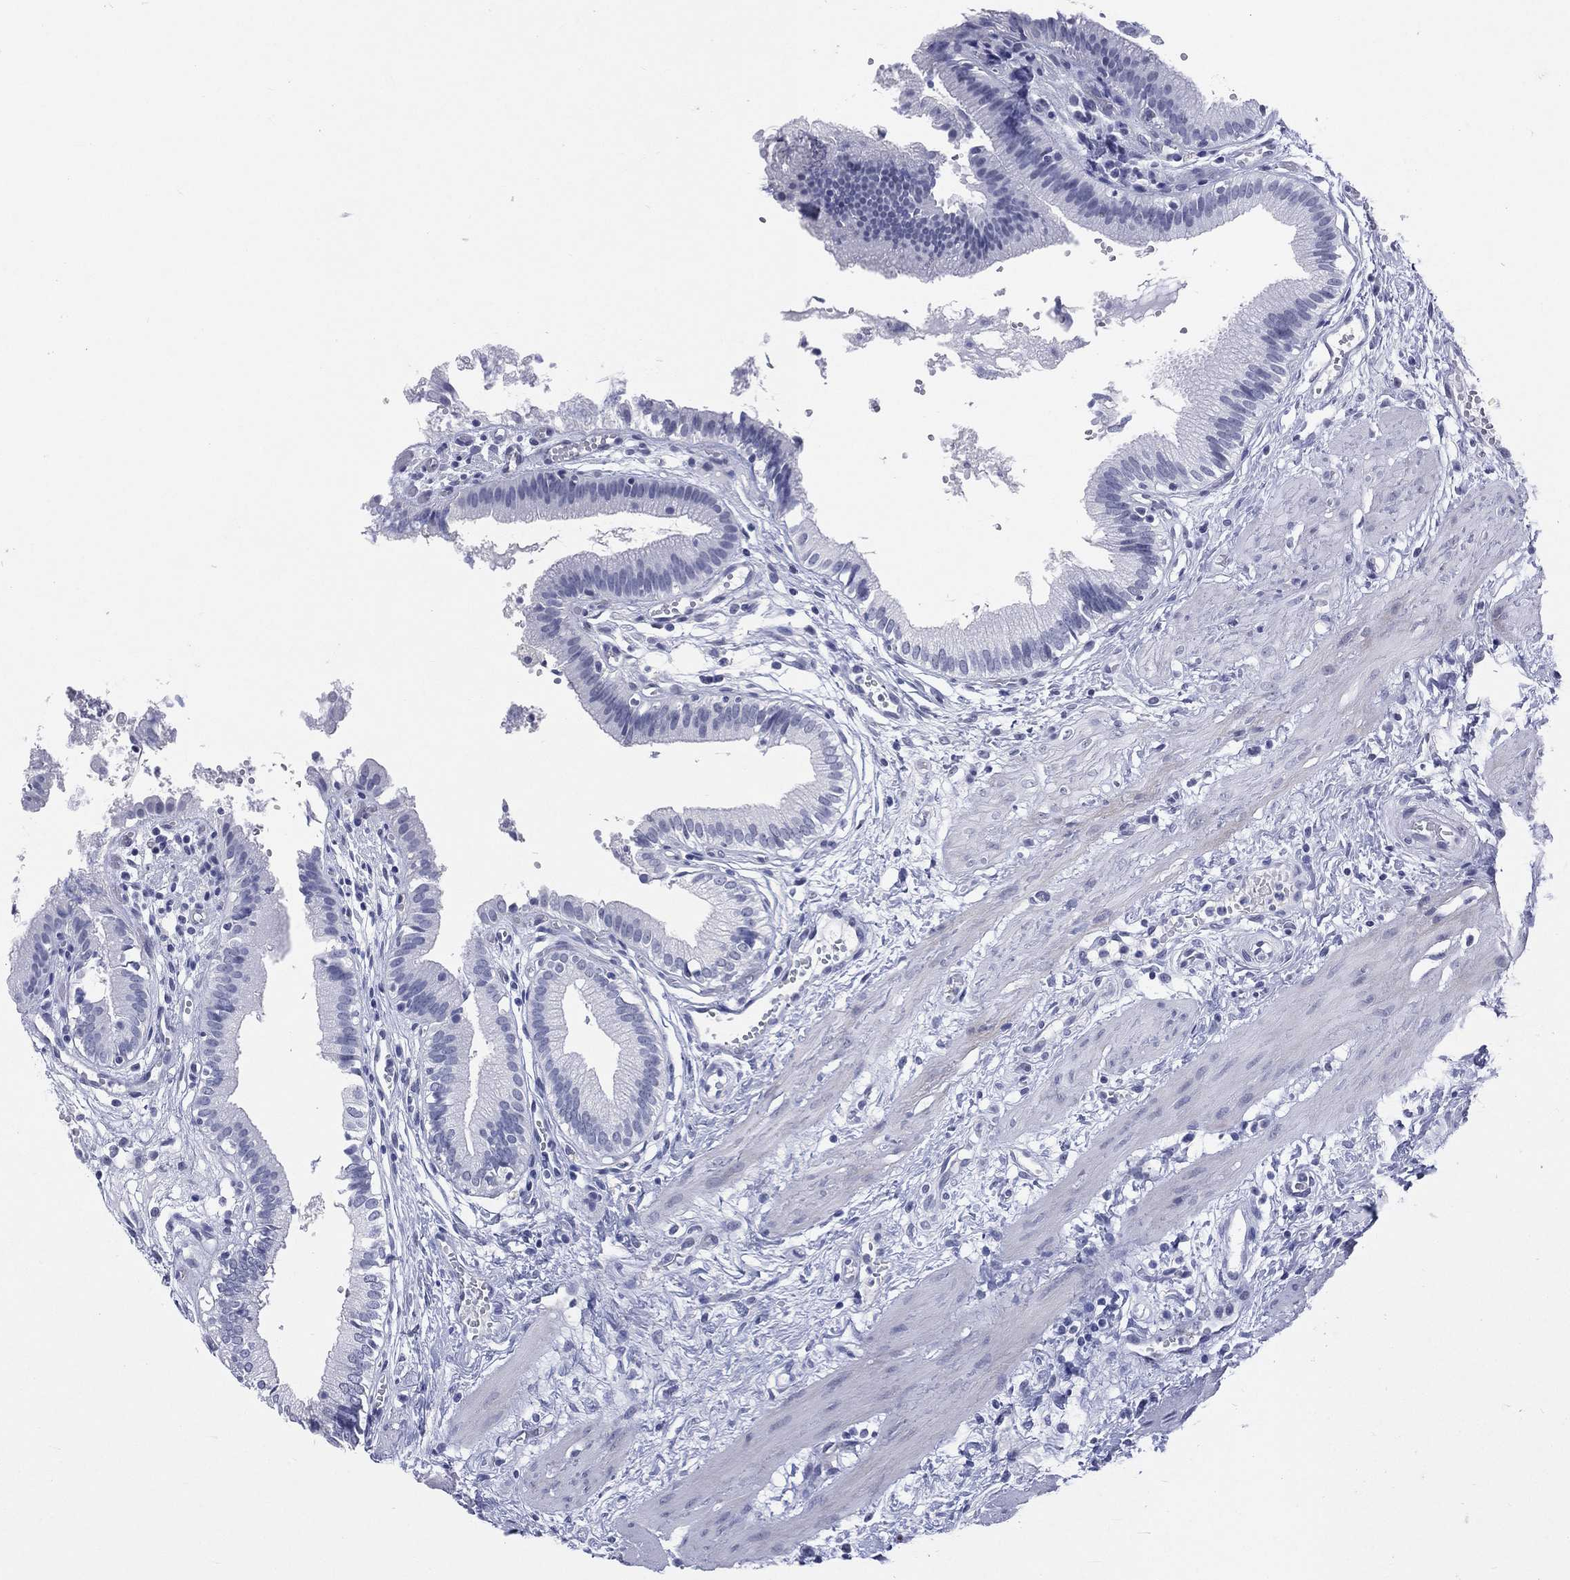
{"staining": {"intensity": "negative", "quantity": "none", "location": "none"}, "tissue": "gallbladder", "cell_type": "Glandular cells", "image_type": "normal", "snomed": [{"axis": "morphology", "description": "Normal tissue, NOS"}, {"axis": "topography", "description": "Gallbladder"}], "caption": "This is an immunohistochemistry photomicrograph of benign gallbladder. There is no positivity in glandular cells.", "gene": "SSX1", "patient": {"sex": "female", "age": 24}}